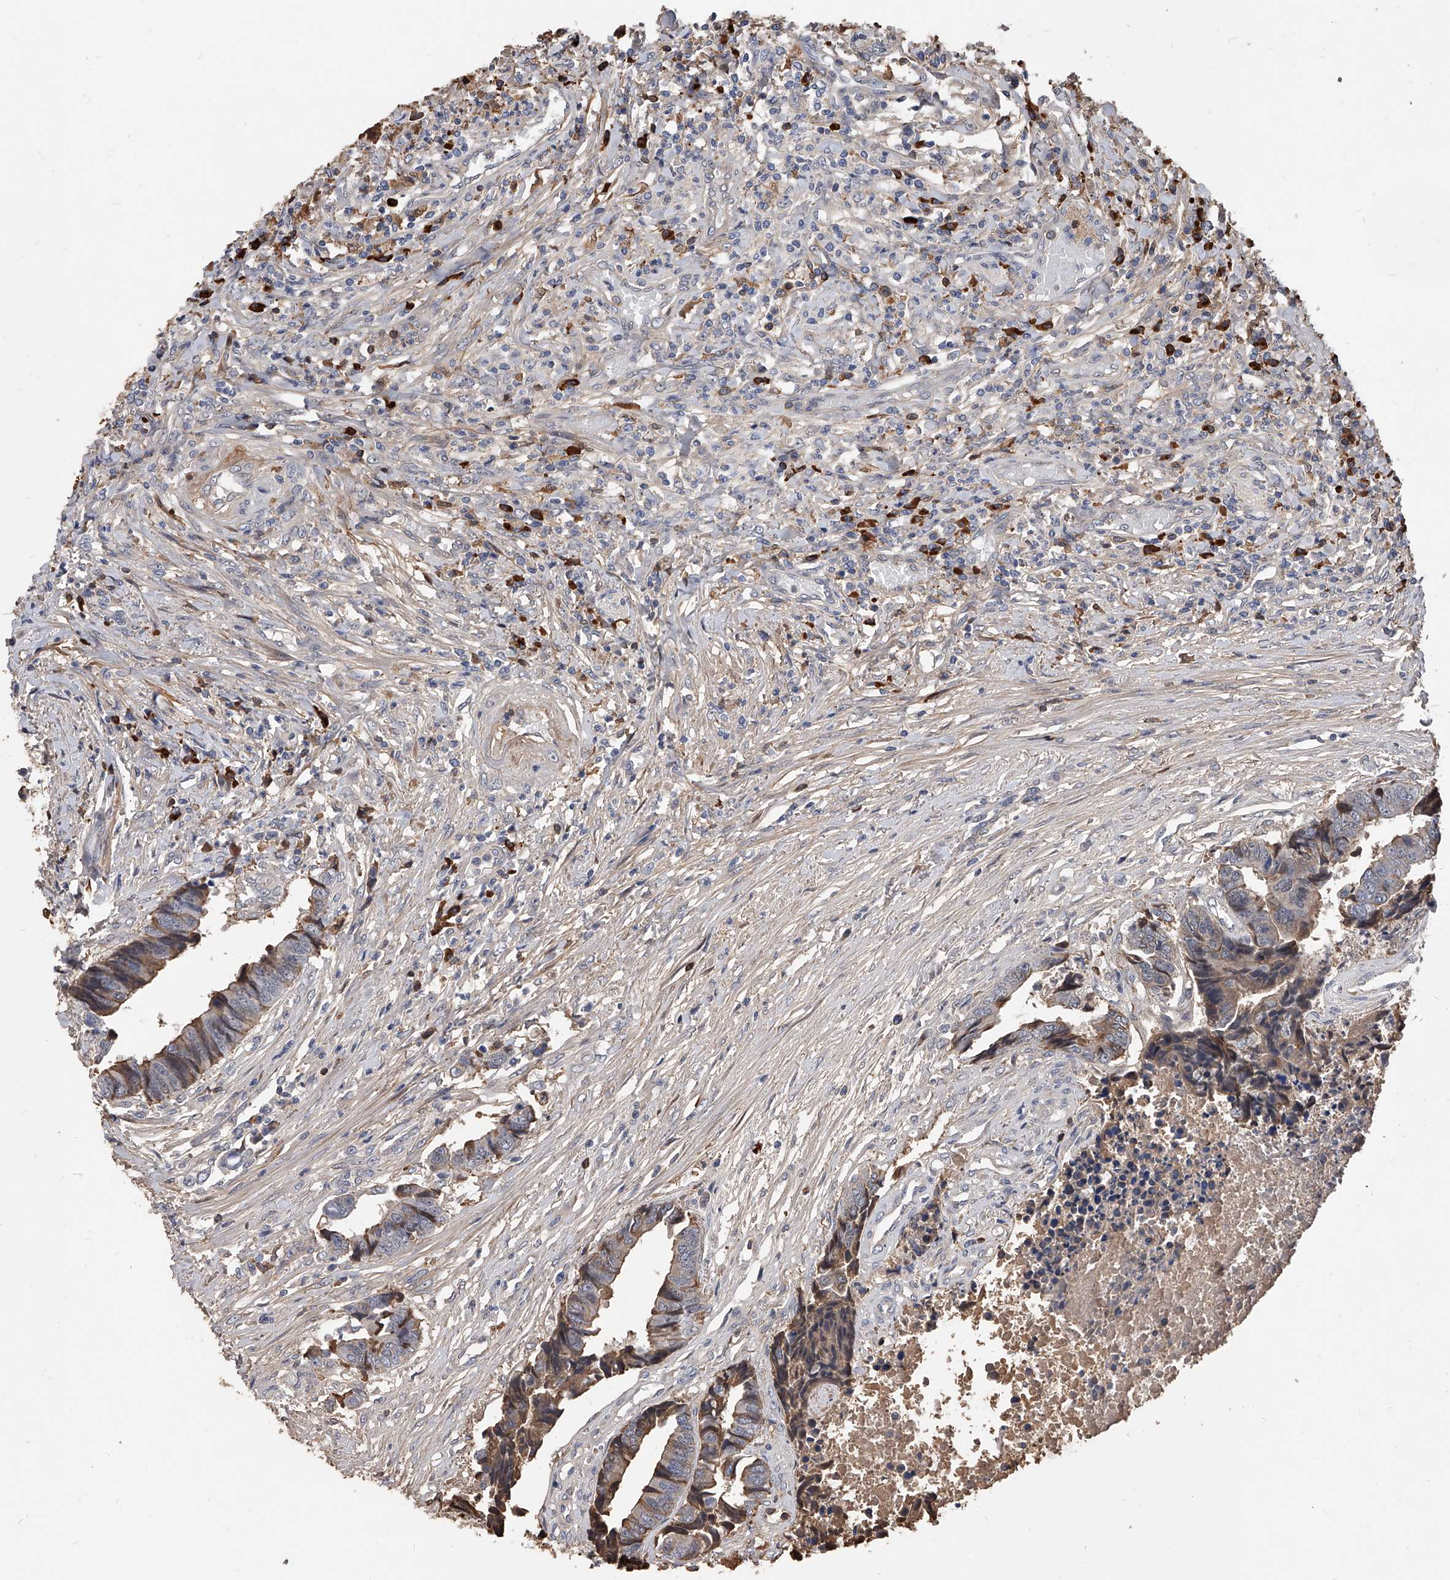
{"staining": {"intensity": "weak", "quantity": "25%-75%", "location": "cytoplasmic/membranous"}, "tissue": "colorectal cancer", "cell_type": "Tumor cells", "image_type": "cancer", "snomed": [{"axis": "morphology", "description": "Adenocarcinoma, NOS"}, {"axis": "topography", "description": "Rectum"}], "caption": "Adenocarcinoma (colorectal) was stained to show a protein in brown. There is low levels of weak cytoplasmic/membranous positivity in approximately 25%-75% of tumor cells. Nuclei are stained in blue.", "gene": "ZNF25", "patient": {"sex": "male", "age": 84}}